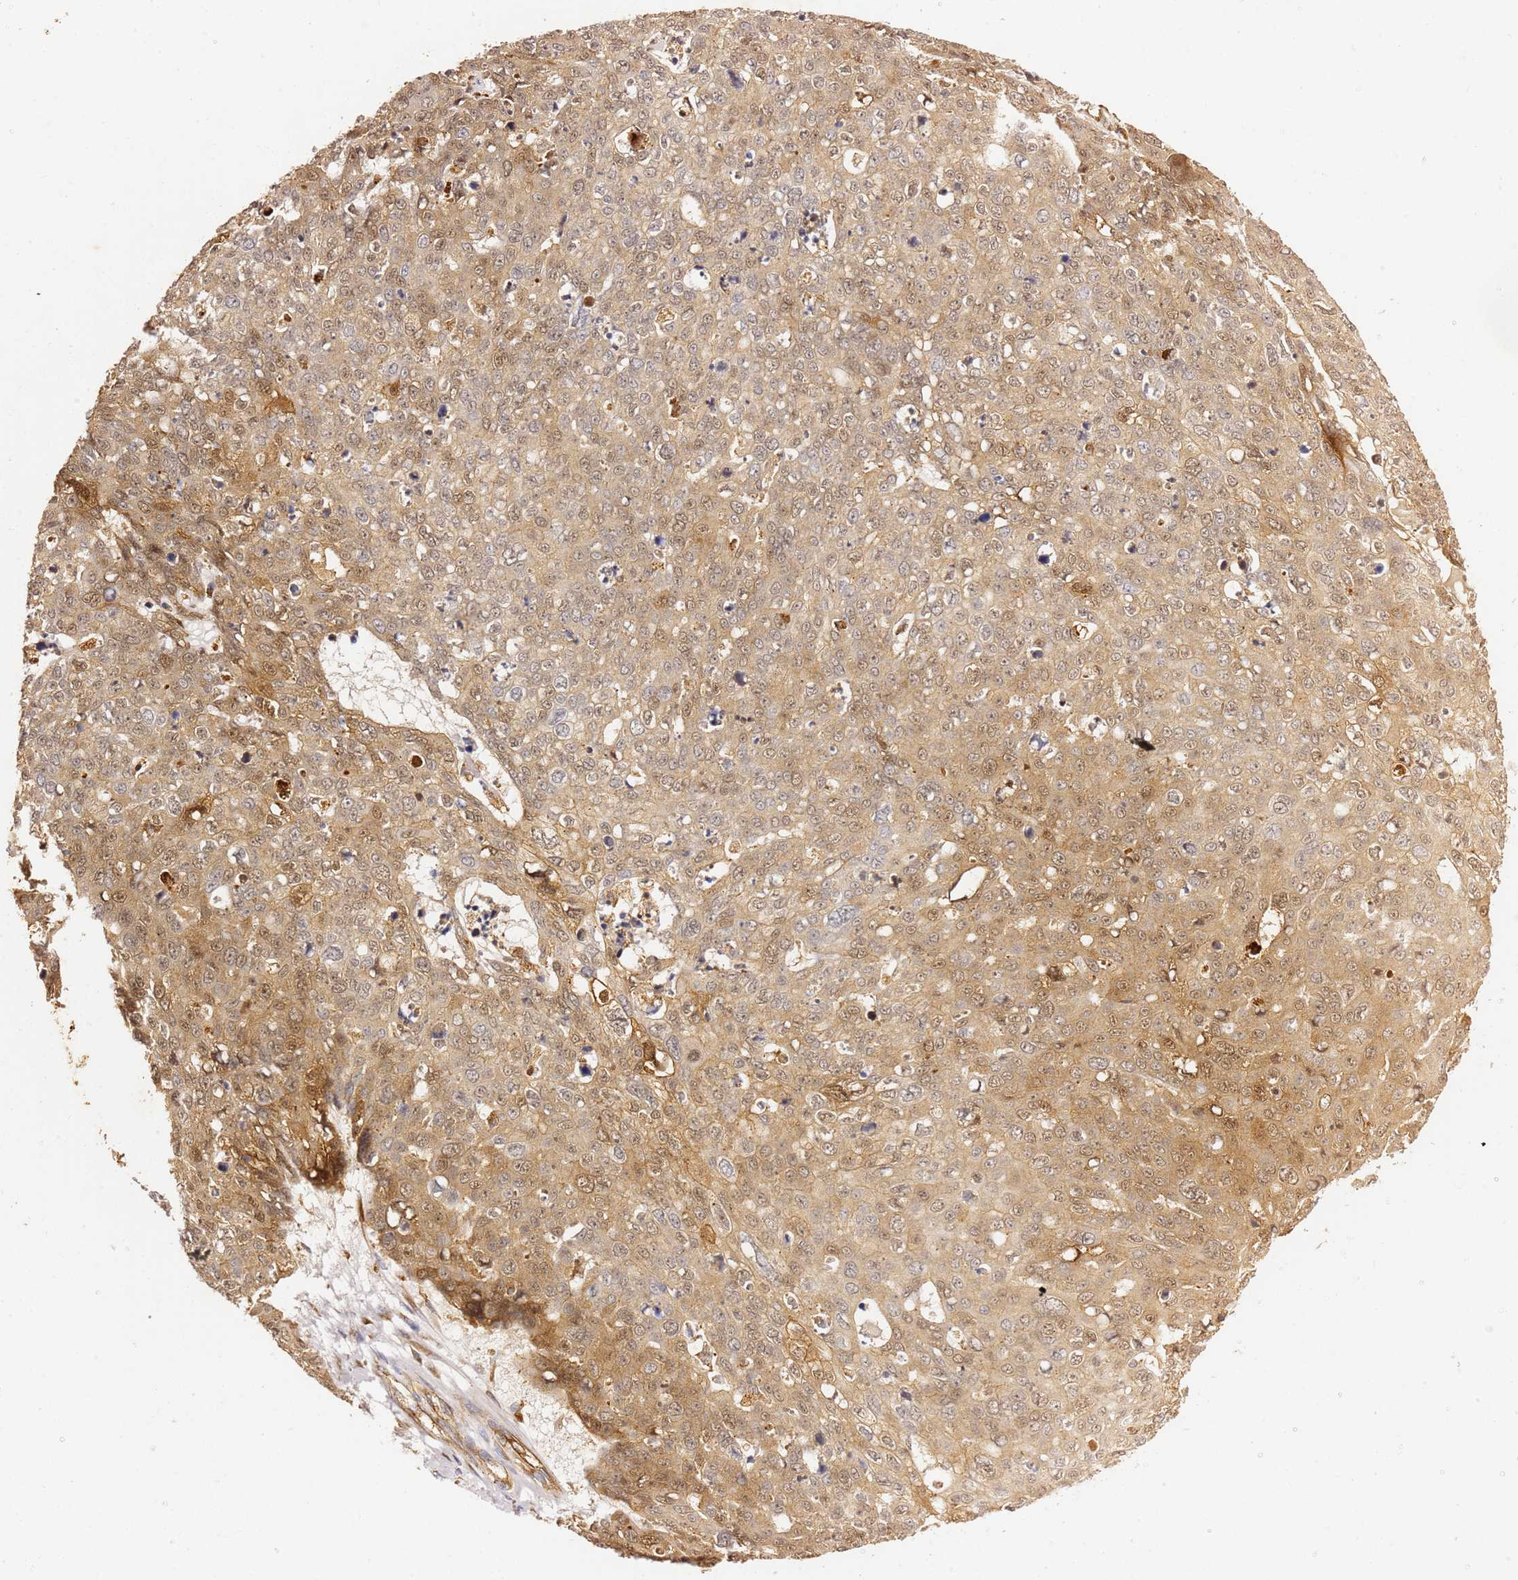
{"staining": {"intensity": "moderate", "quantity": ">75%", "location": "cytoplasmic/membranous,nuclear"}, "tissue": "skin cancer", "cell_type": "Tumor cells", "image_type": "cancer", "snomed": [{"axis": "morphology", "description": "Squamous cell carcinoma, NOS"}, {"axis": "topography", "description": "Skin"}], "caption": "Human skin cancer (squamous cell carcinoma) stained with a brown dye reveals moderate cytoplasmic/membranous and nuclear positive staining in about >75% of tumor cells.", "gene": "KIF7", "patient": {"sex": "male", "age": 71}}